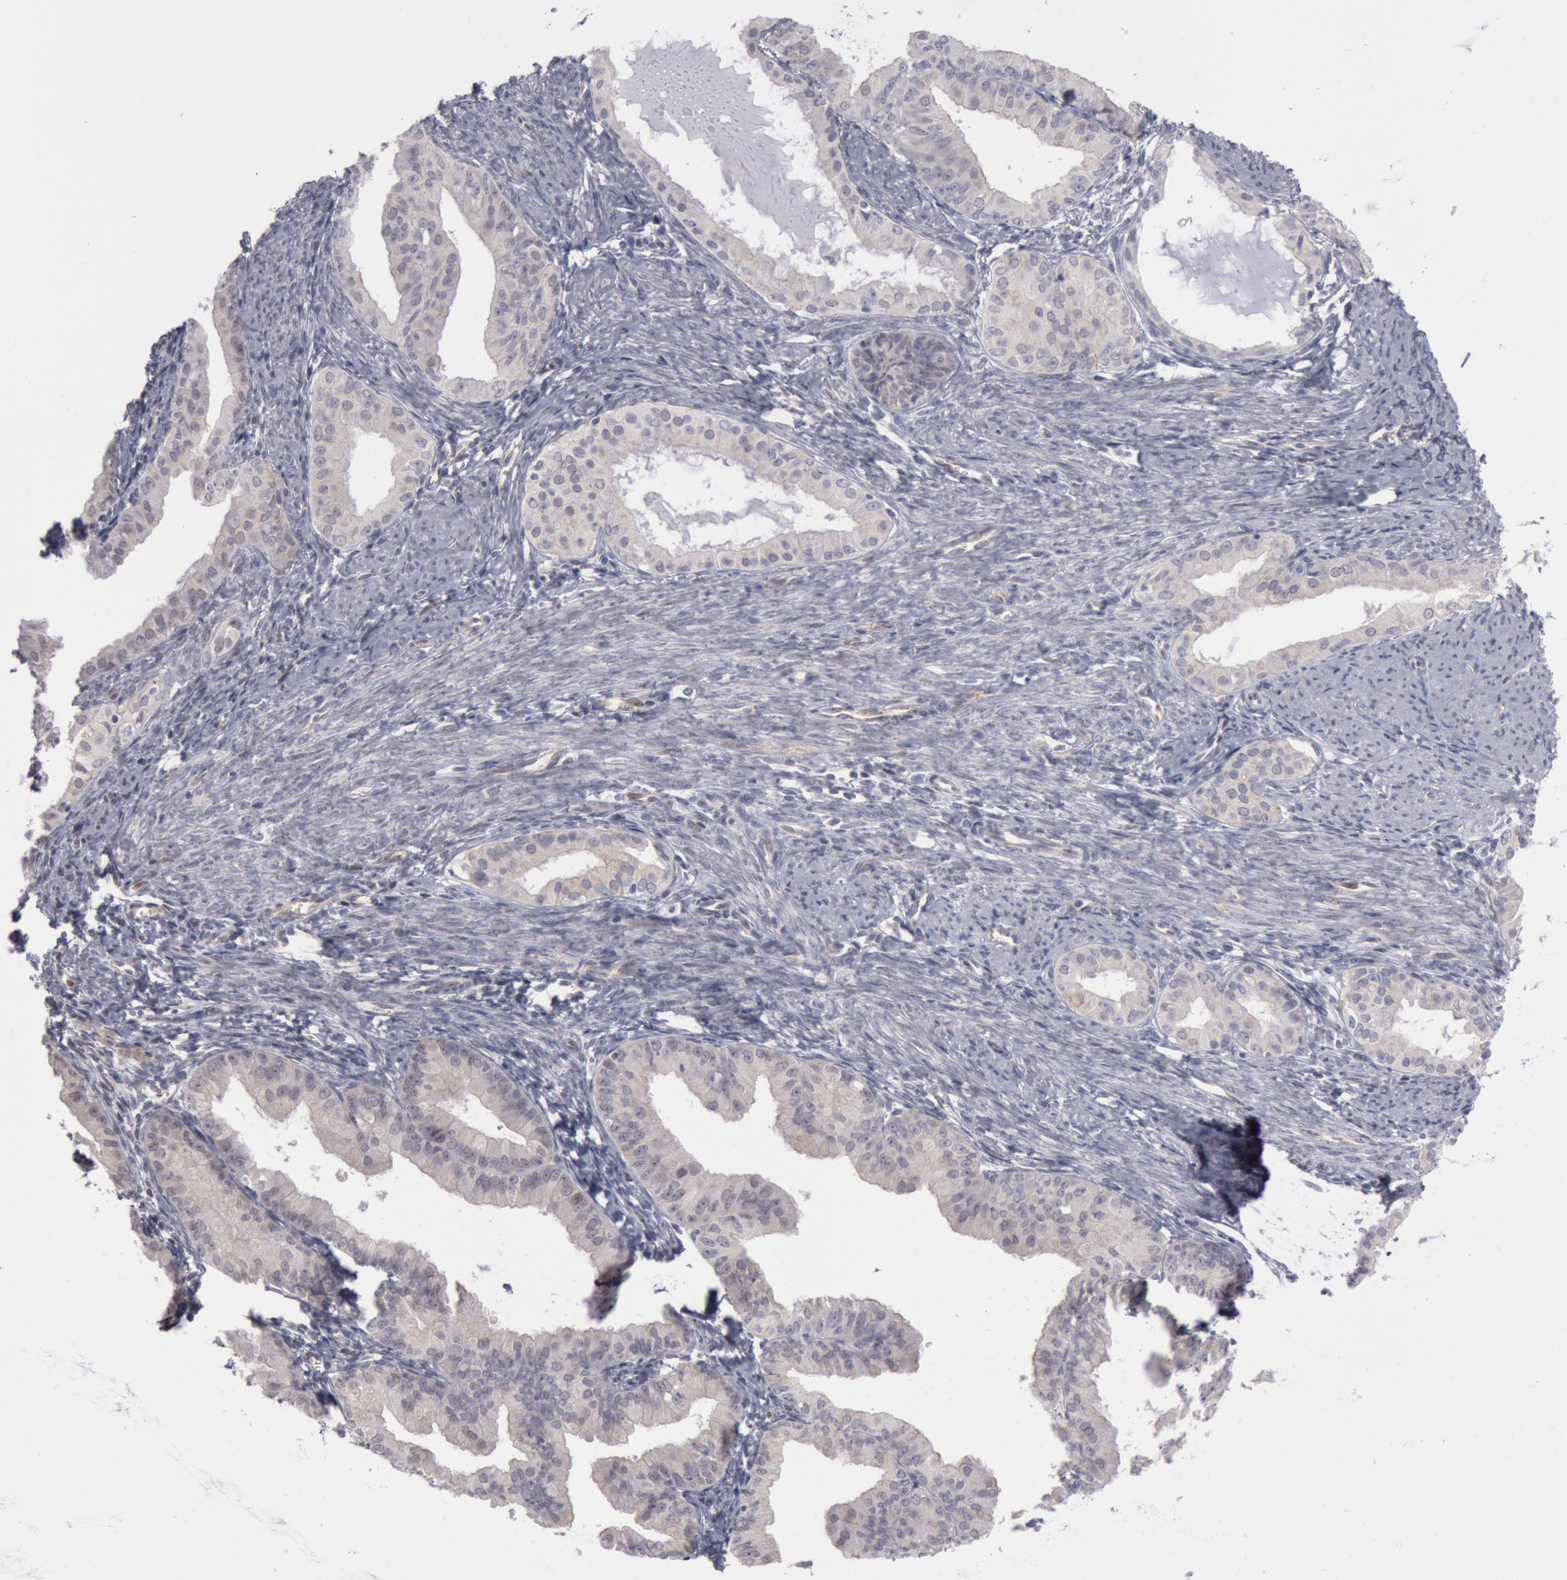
{"staining": {"intensity": "weak", "quantity": ">75%", "location": "cytoplasmic/membranous"}, "tissue": "endometrial cancer", "cell_type": "Tumor cells", "image_type": "cancer", "snomed": [{"axis": "morphology", "description": "Adenocarcinoma, NOS"}, {"axis": "topography", "description": "Endometrium"}], "caption": "This photomicrograph displays immunohistochemistry (IHC) staining of human endometrial adenocarcinoma, with low weak cytoplasmic/membranous staining in approximately >75% of tumor cells.", "gene": "JOSD1", "patient": {"sex": "female", "age": 76}}